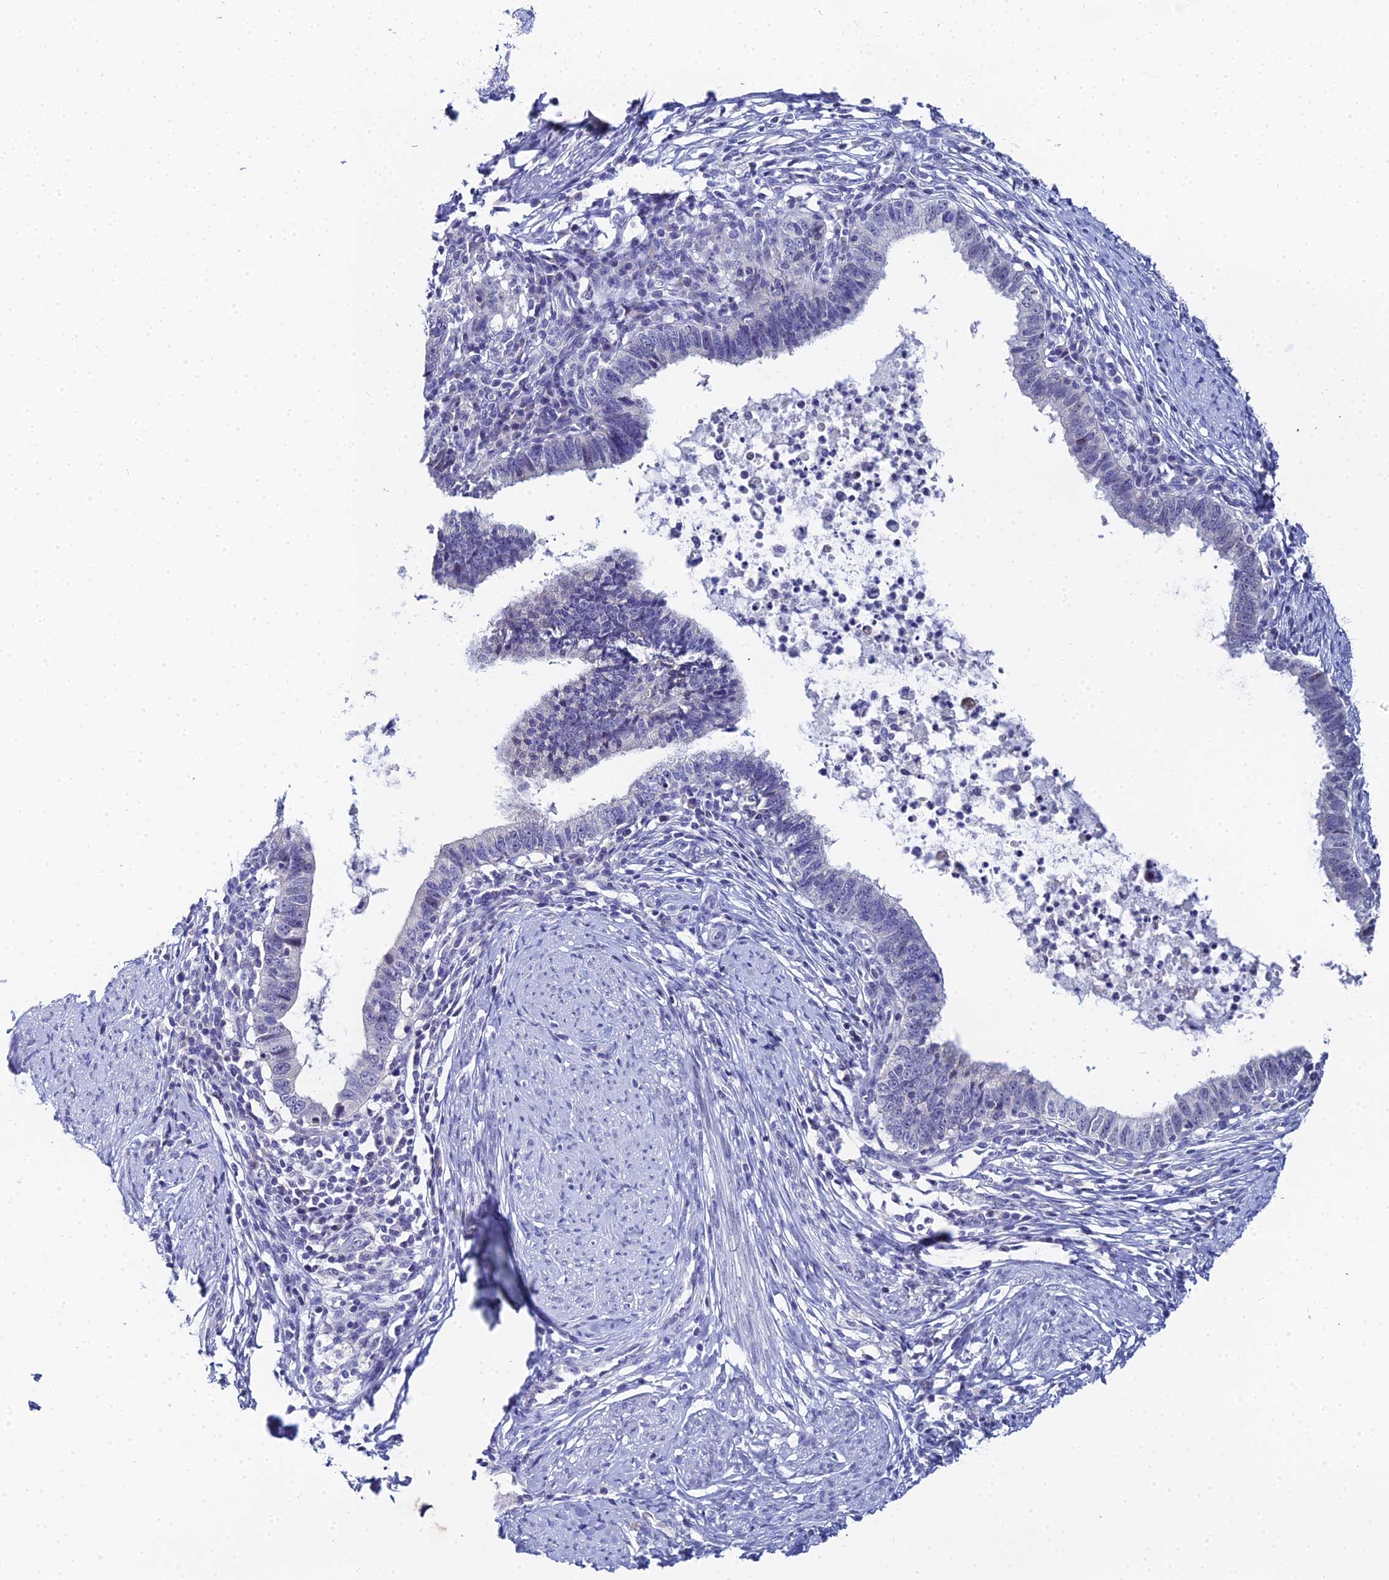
{"staining": {"intensity": "negative", "quantity": "none", "location": "none"}, "tissue": "cervical cancer", "cell_type": "Tumor cells", "image_type": "cancer", "snomed": [{"axis": "morphology", "description": "Adenocarcinoma, NOS"}, {"axis": "topography", "description": "Cervix"}], "caption": "Immunohistochemistry image of neoplastic tissue: cervical cancer (adenocarcinoma) stained with DAB shows no significant protein positivity in tumor cells.", "gene": "OCM", "patient": {"sex": "female", "age": 36}}